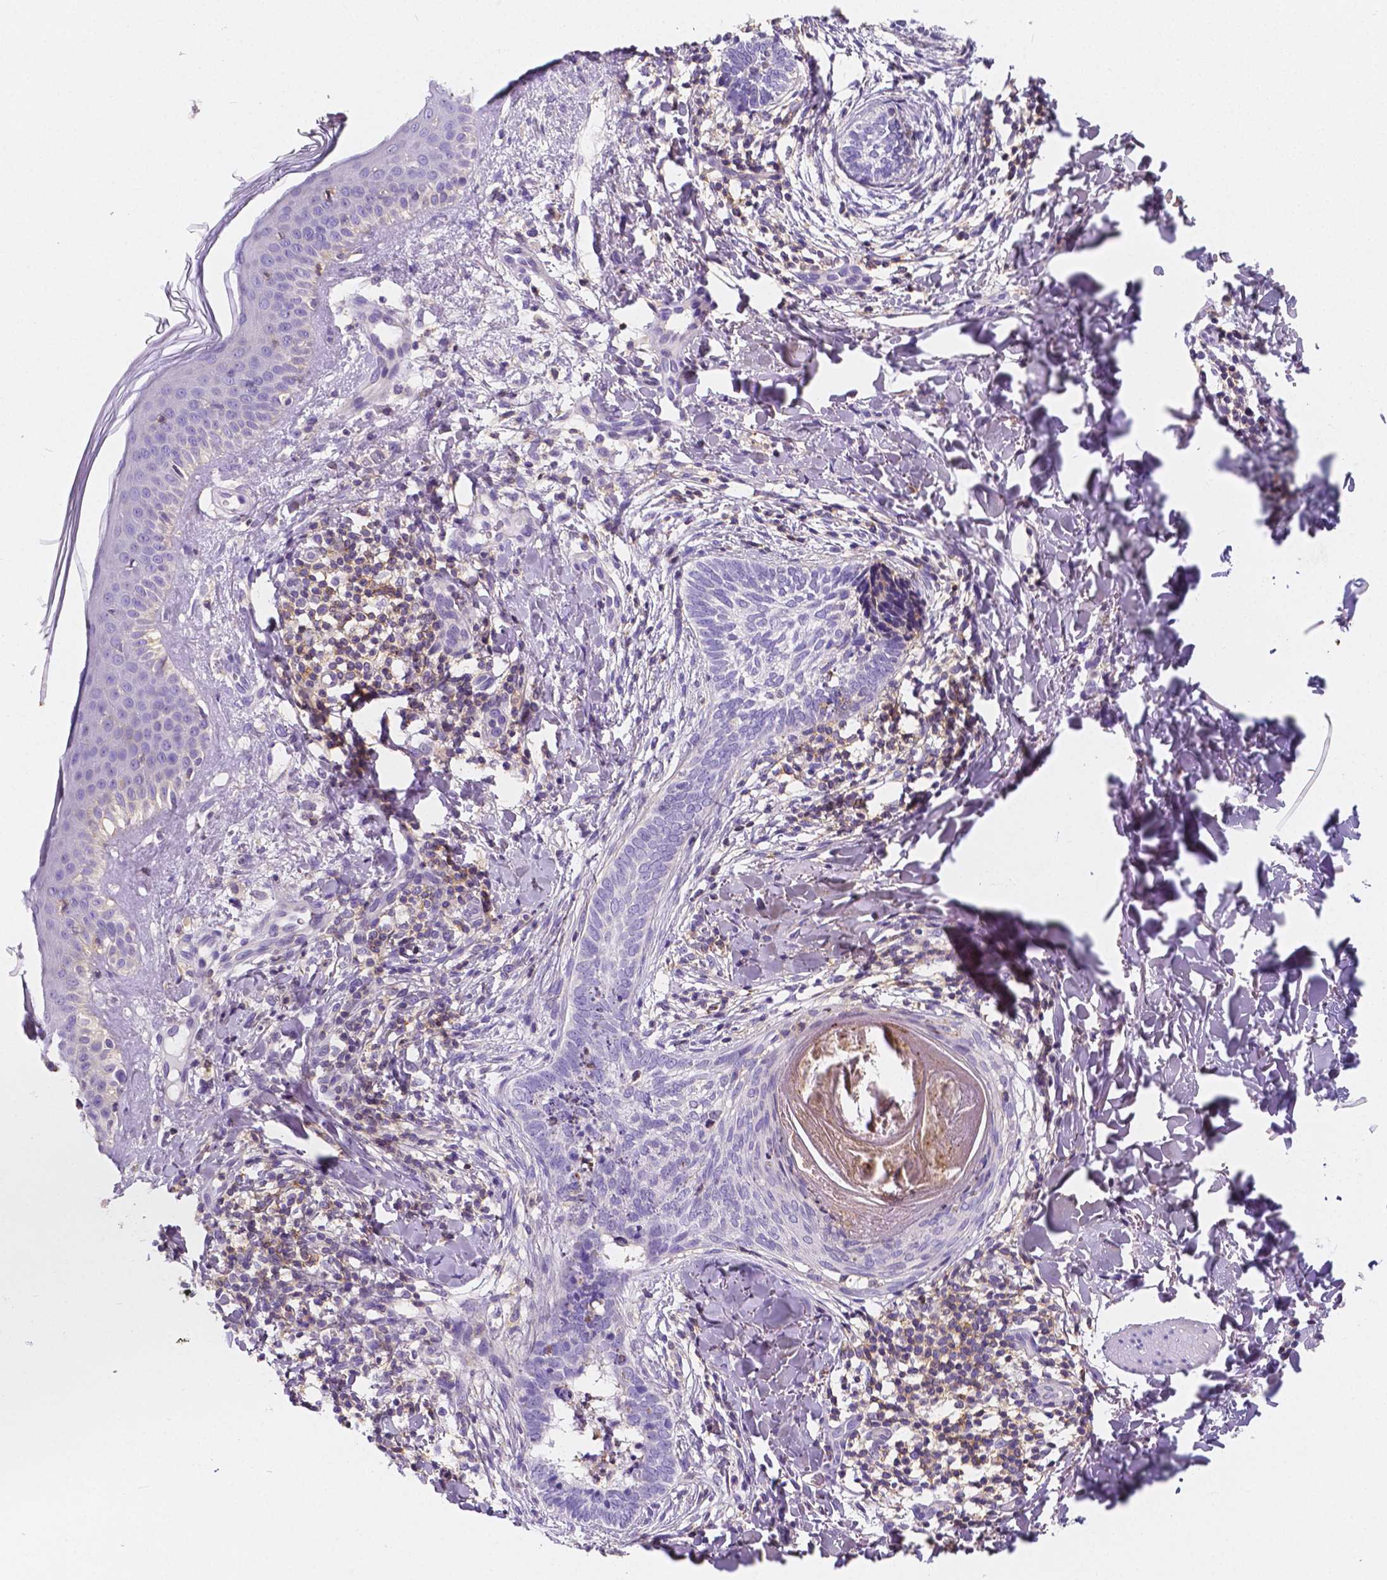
{"staining": {"intensity": "negative", "quantity": "none", "location": "none"}, "tissue": "skin cancer", "cell_type": "Tumor cells", "image_type": "cancer", "snomed": [{"axis": "morphology", "description": "Normal tissue, NOS"}, {"axis": "morphology", "description": "Basal cell carcinoma"}, {"axis": "topography", "description": "Skin"}], "caption": "Protein analysis of skin cancer (basal cell carcinoma) exhibits no significant expression in tumor cells.", "gene": "GABRD", "patient": {"sex": "male", "age": 46}}